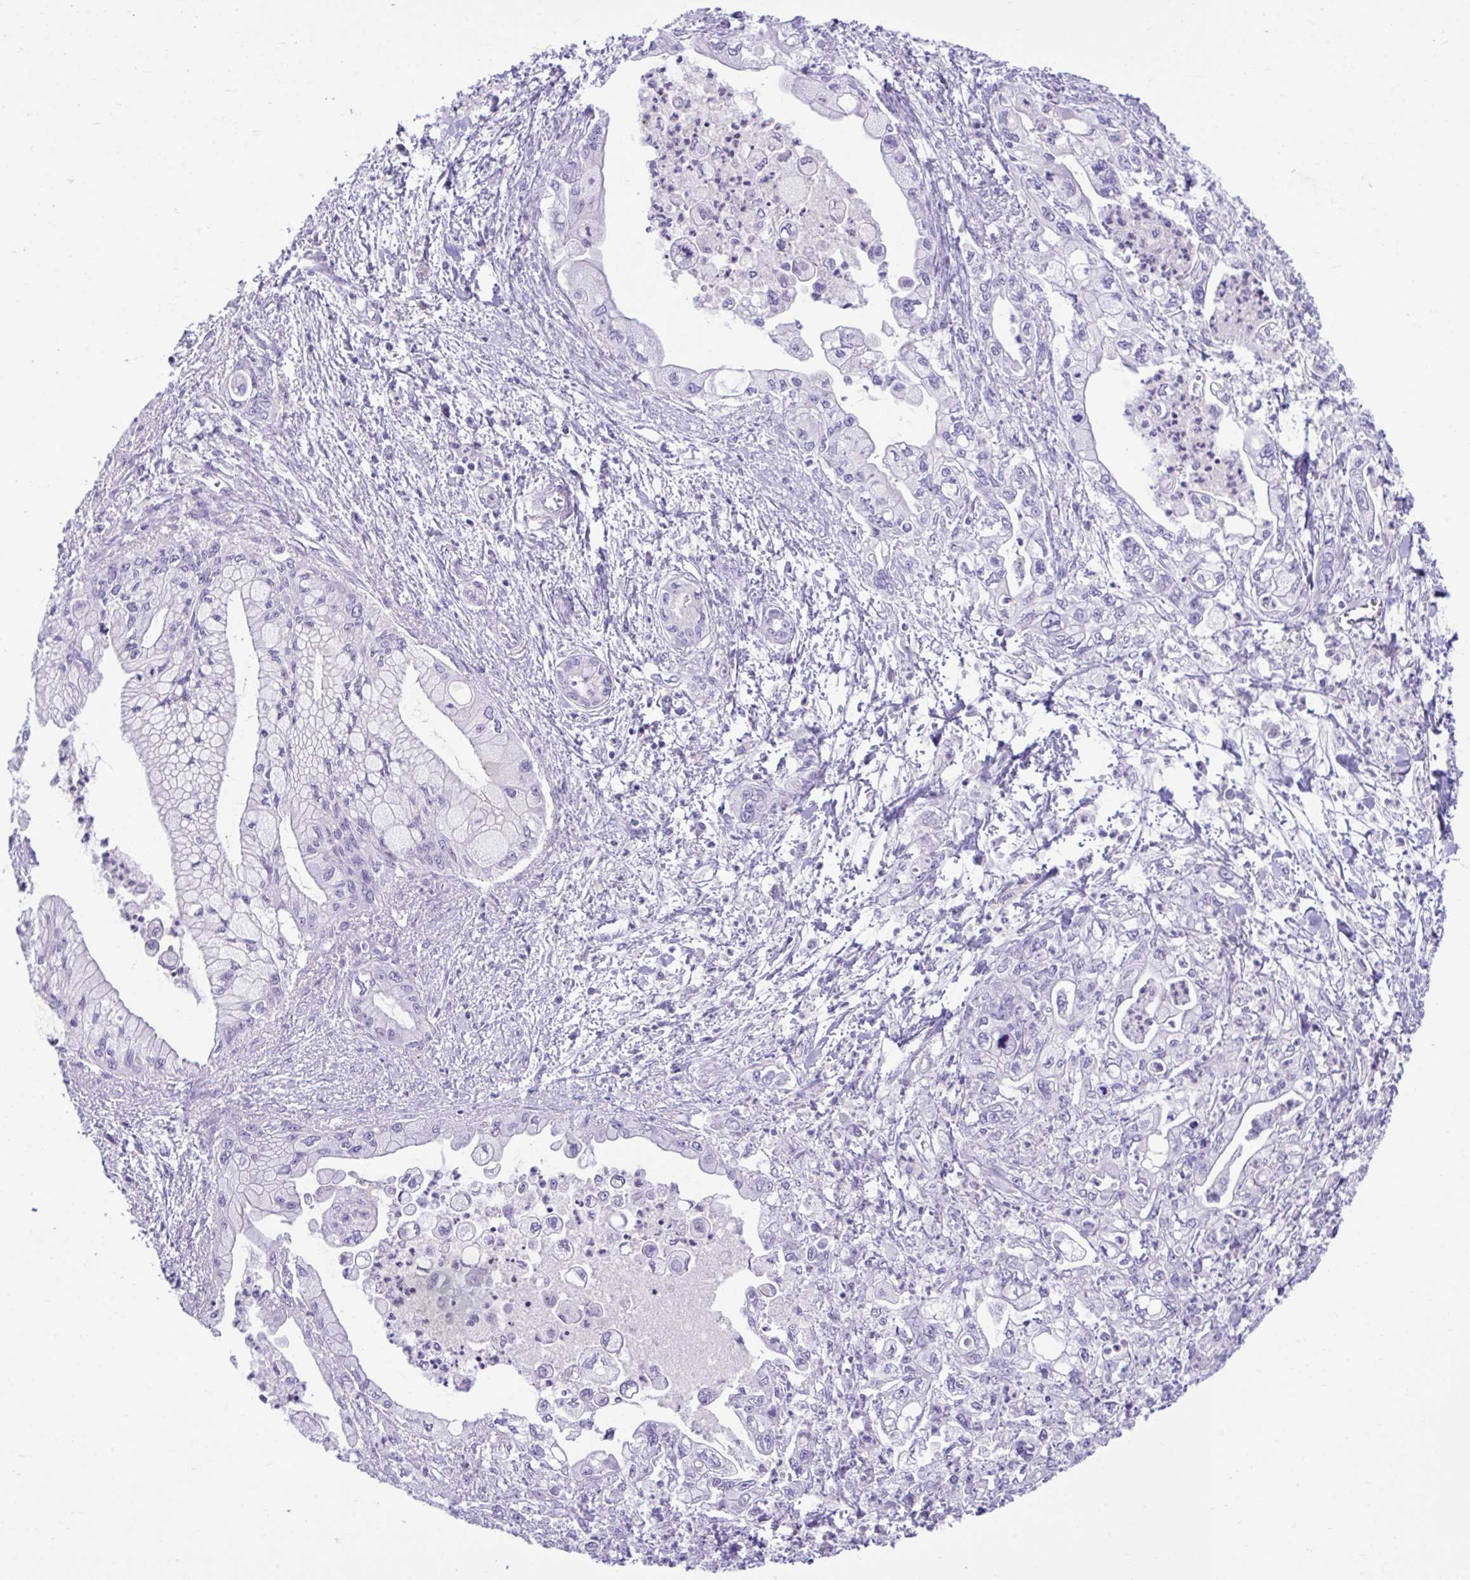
{"staining": {"intensity": "negative", "quantity": "none", "location": "none"}, "tissue": "pancreatic cancer", "cell_type": "Tumor cells", "image_type": "cancer", "snomed": [{"axis": "morphology", "description": "Adenocarcinoma, NOS"}, {"axis": "topography", "description": "Pancreas"}], "caption": "Protein analysis of adenocarcinoma (pancreatic) shows no significant positivity in tumor cells.", "gene": "PLEKHH1", "patient": {"sex": "male", "age": 61}}